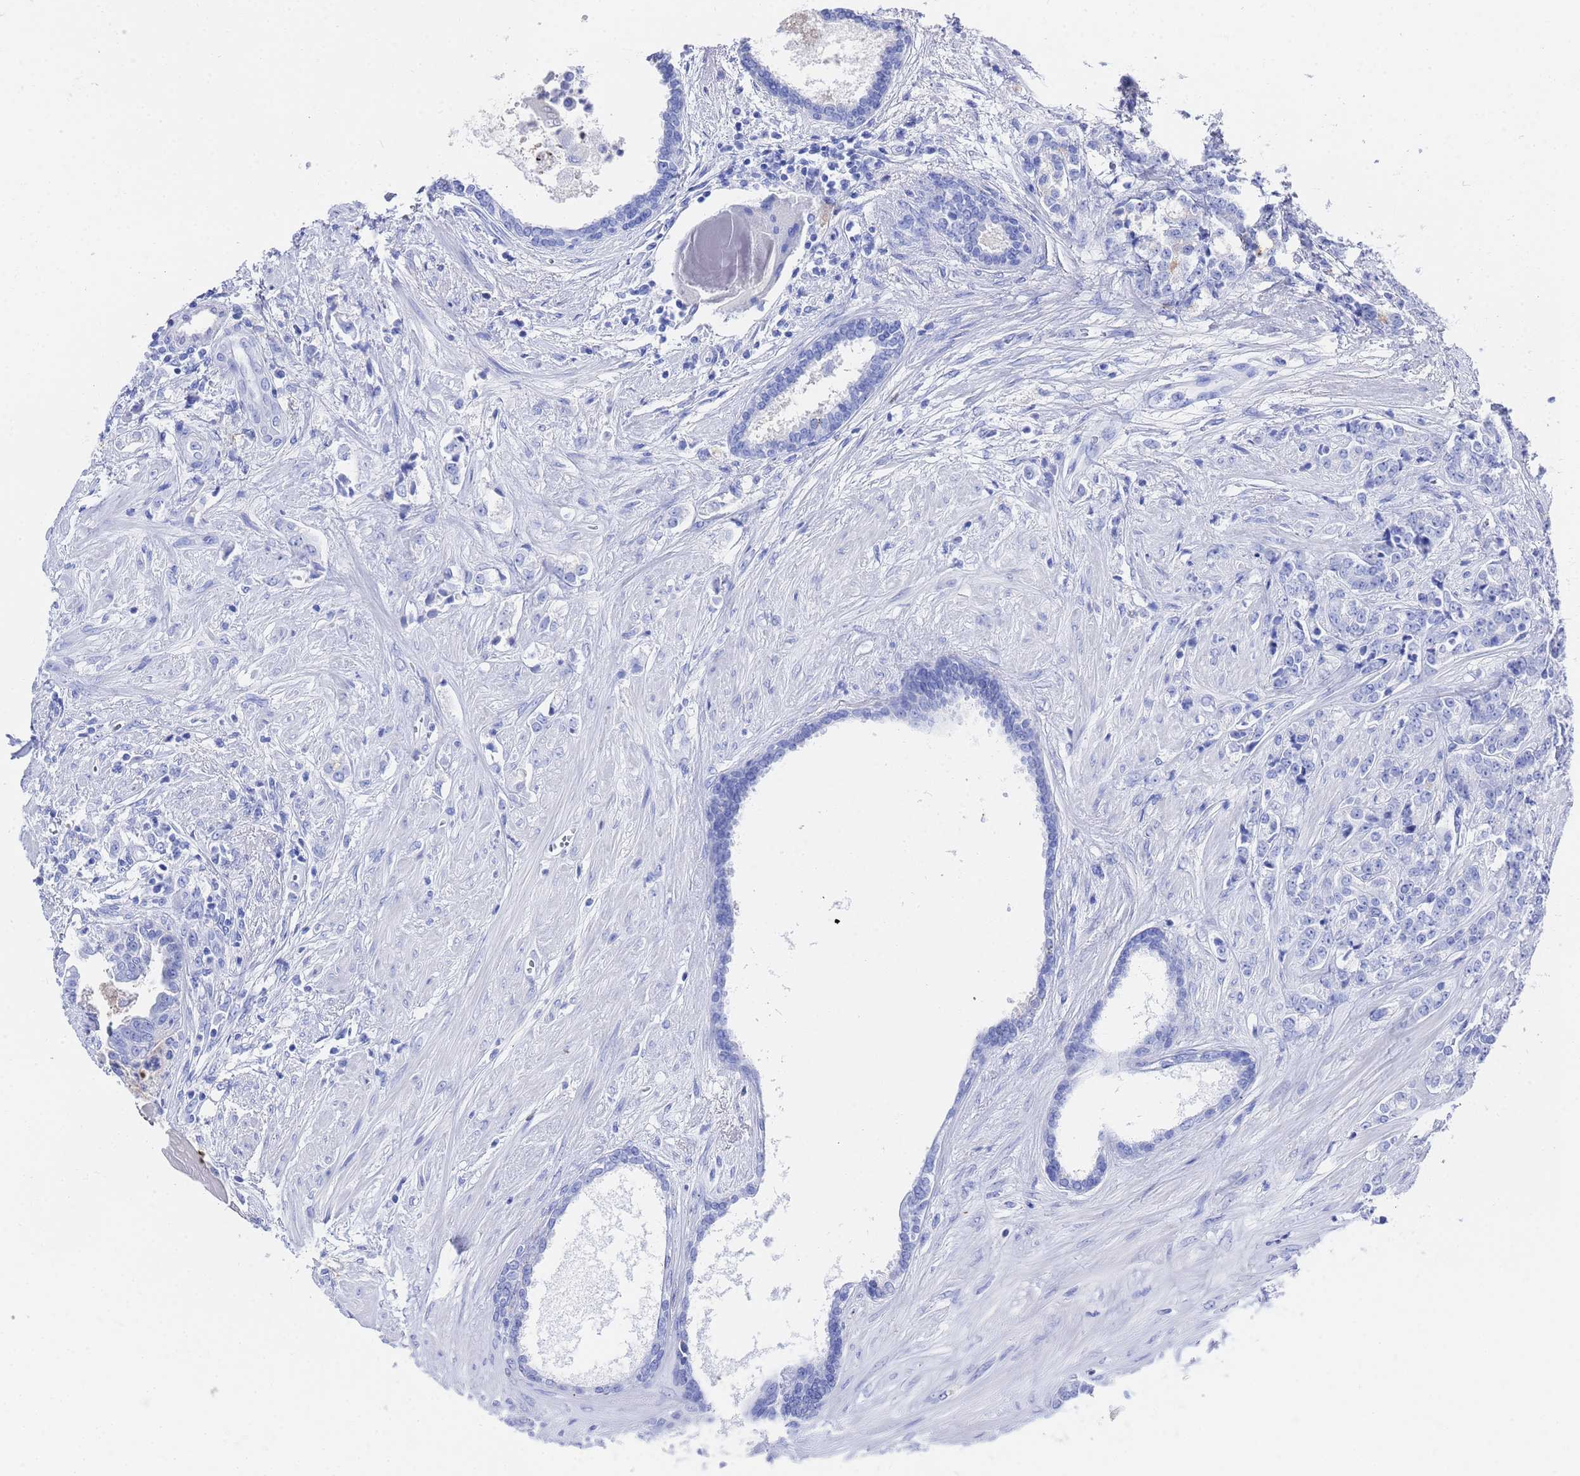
{"staining": {"intensity": "negative", "quantity": "none", "location": "none"}, "tissue": "prostate cancer", "cell_type": "Tumor cells", "image_type": "cancer", "snomed": [{"axis": "morphology", "description": "Adenocarcinoma, High grade"}, {"axis": "topography", "description": "Prostate"}], "caption": "High power microscopy histopathology image of an IHC histopathology image of prostate cancer, revealing no significant positivity in tumor cells.", "gene": "GGT1", "patient": {"sex": "male", "age": 62}}